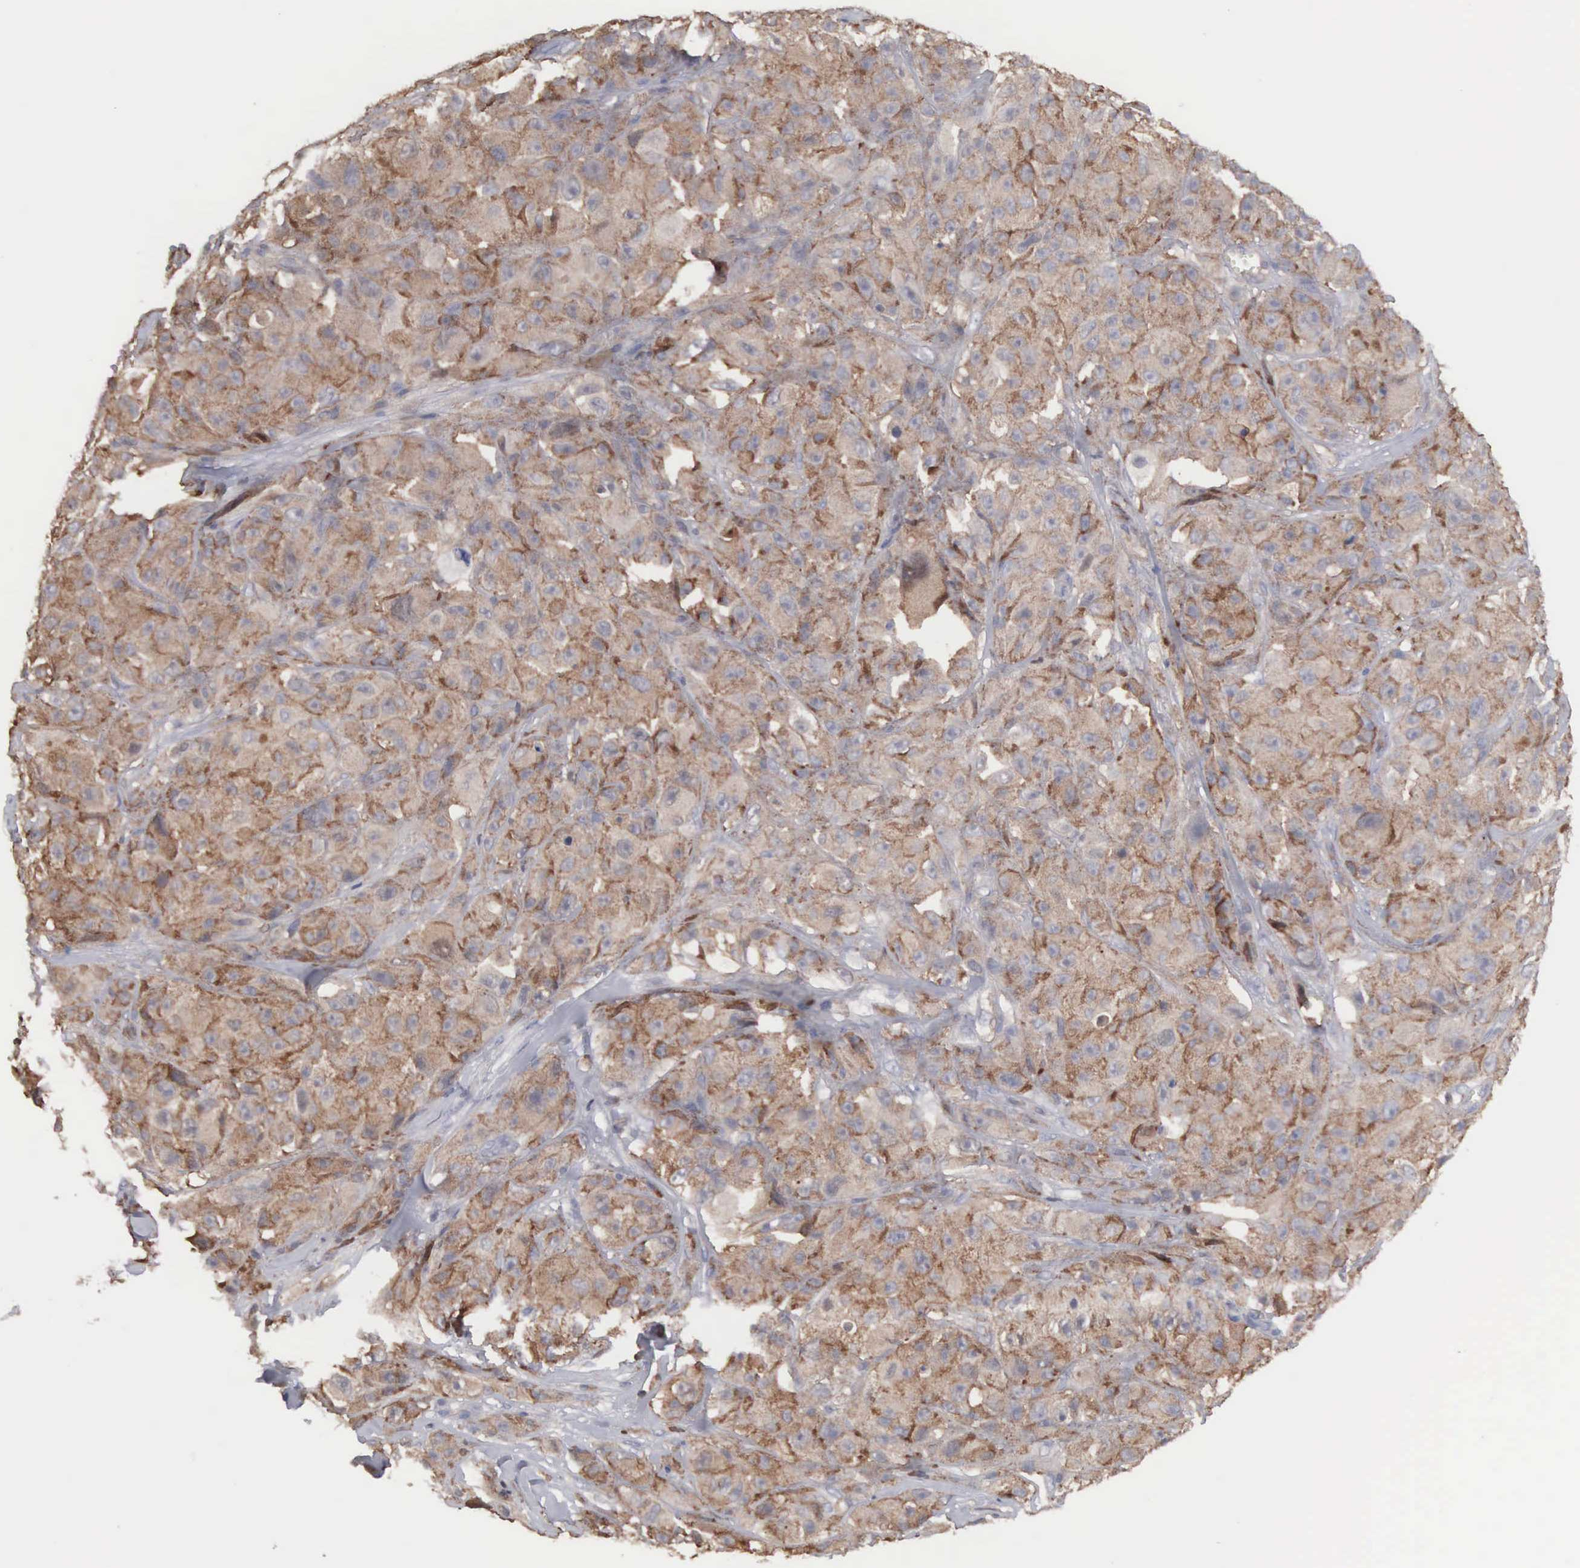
{"staining": {"intensity": "moderate", "quantity": ">75%", "location": "cytoplasmic/membranous"}, "tissue": "melanoma", "cell_type": "Tumor cells", "image_type": "cancer", "snomed": [{"axis": "morphology", "description": "Malignant melanoma, NOS"}, {"axis": "topography", "description": "Skin"}], "caption": "DAB immunohistochemical staining of human malignant melanoma reveals moderate cytoplasmic/membranous protein staining in about >75% of tumor cells. The protein of interest is stained brown, and the nuclei are stained in blue (DAB (3,3'-diaminobenzidine) IHC with brightfield microscopy, high magnification).", "gene": "MTHFD1", "patient": {"sex": "male", "age": 56}}